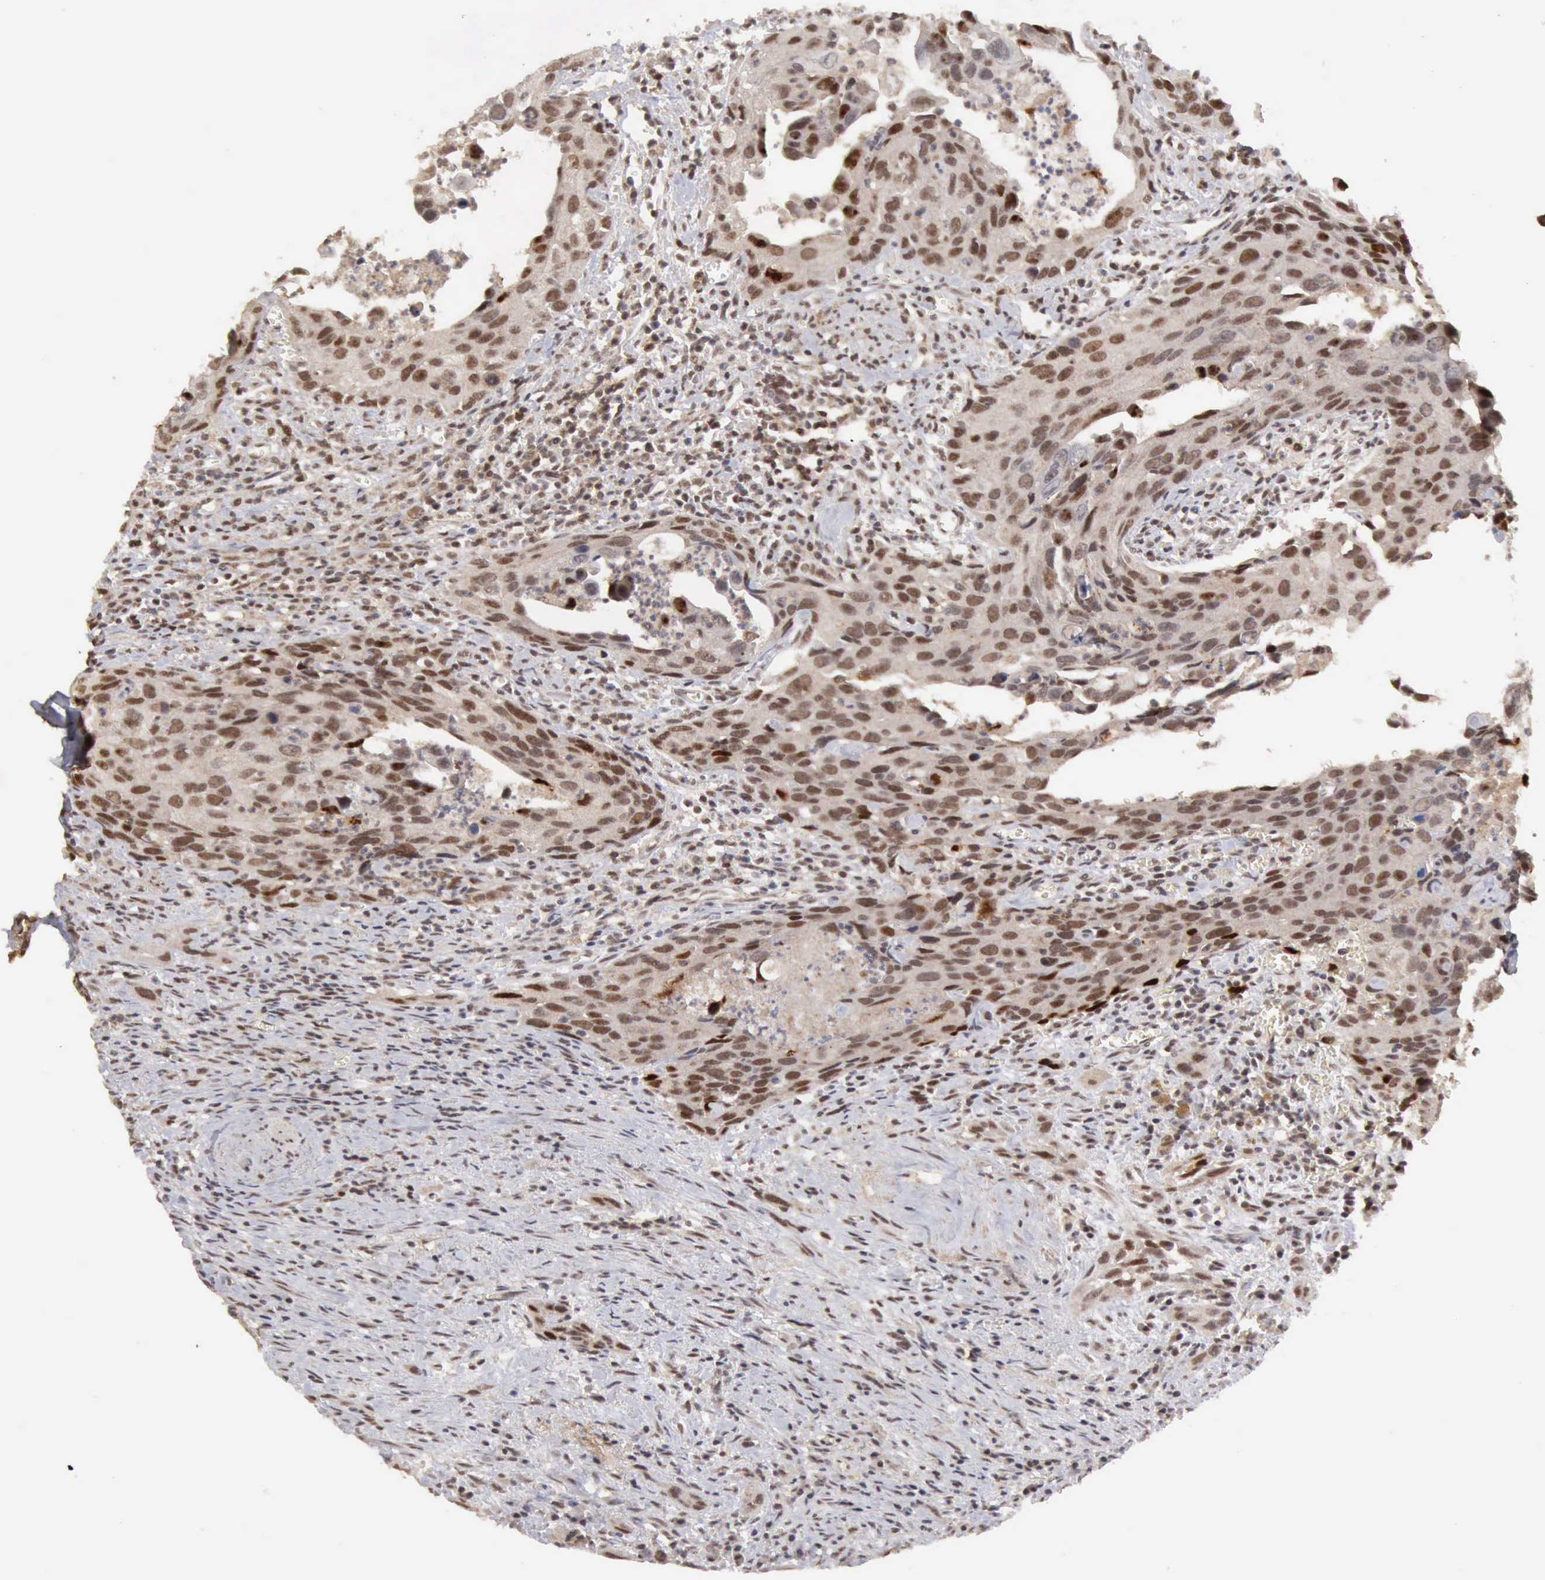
{"staining": {"intensity": "moderate", "quantity": ">75%", "location": "nuclear"}, "tissue": "urothelial cancer", "cell_type": "Tumor cells", "image_type": "cancer", "snomed": [{"axis": "morphology", "description": "Urothelial carcinoma, High grade"}, {"axis": "topography", "description": "Urinary bladder"}], "caption": "Immunohistochemical staining of human urothelial cancer shows medium levels of moderate nuclear protein expression in about >75% of tumor cells.", "gene": "CDKN2A", "patient": {"sex": "male", "age": 71}}